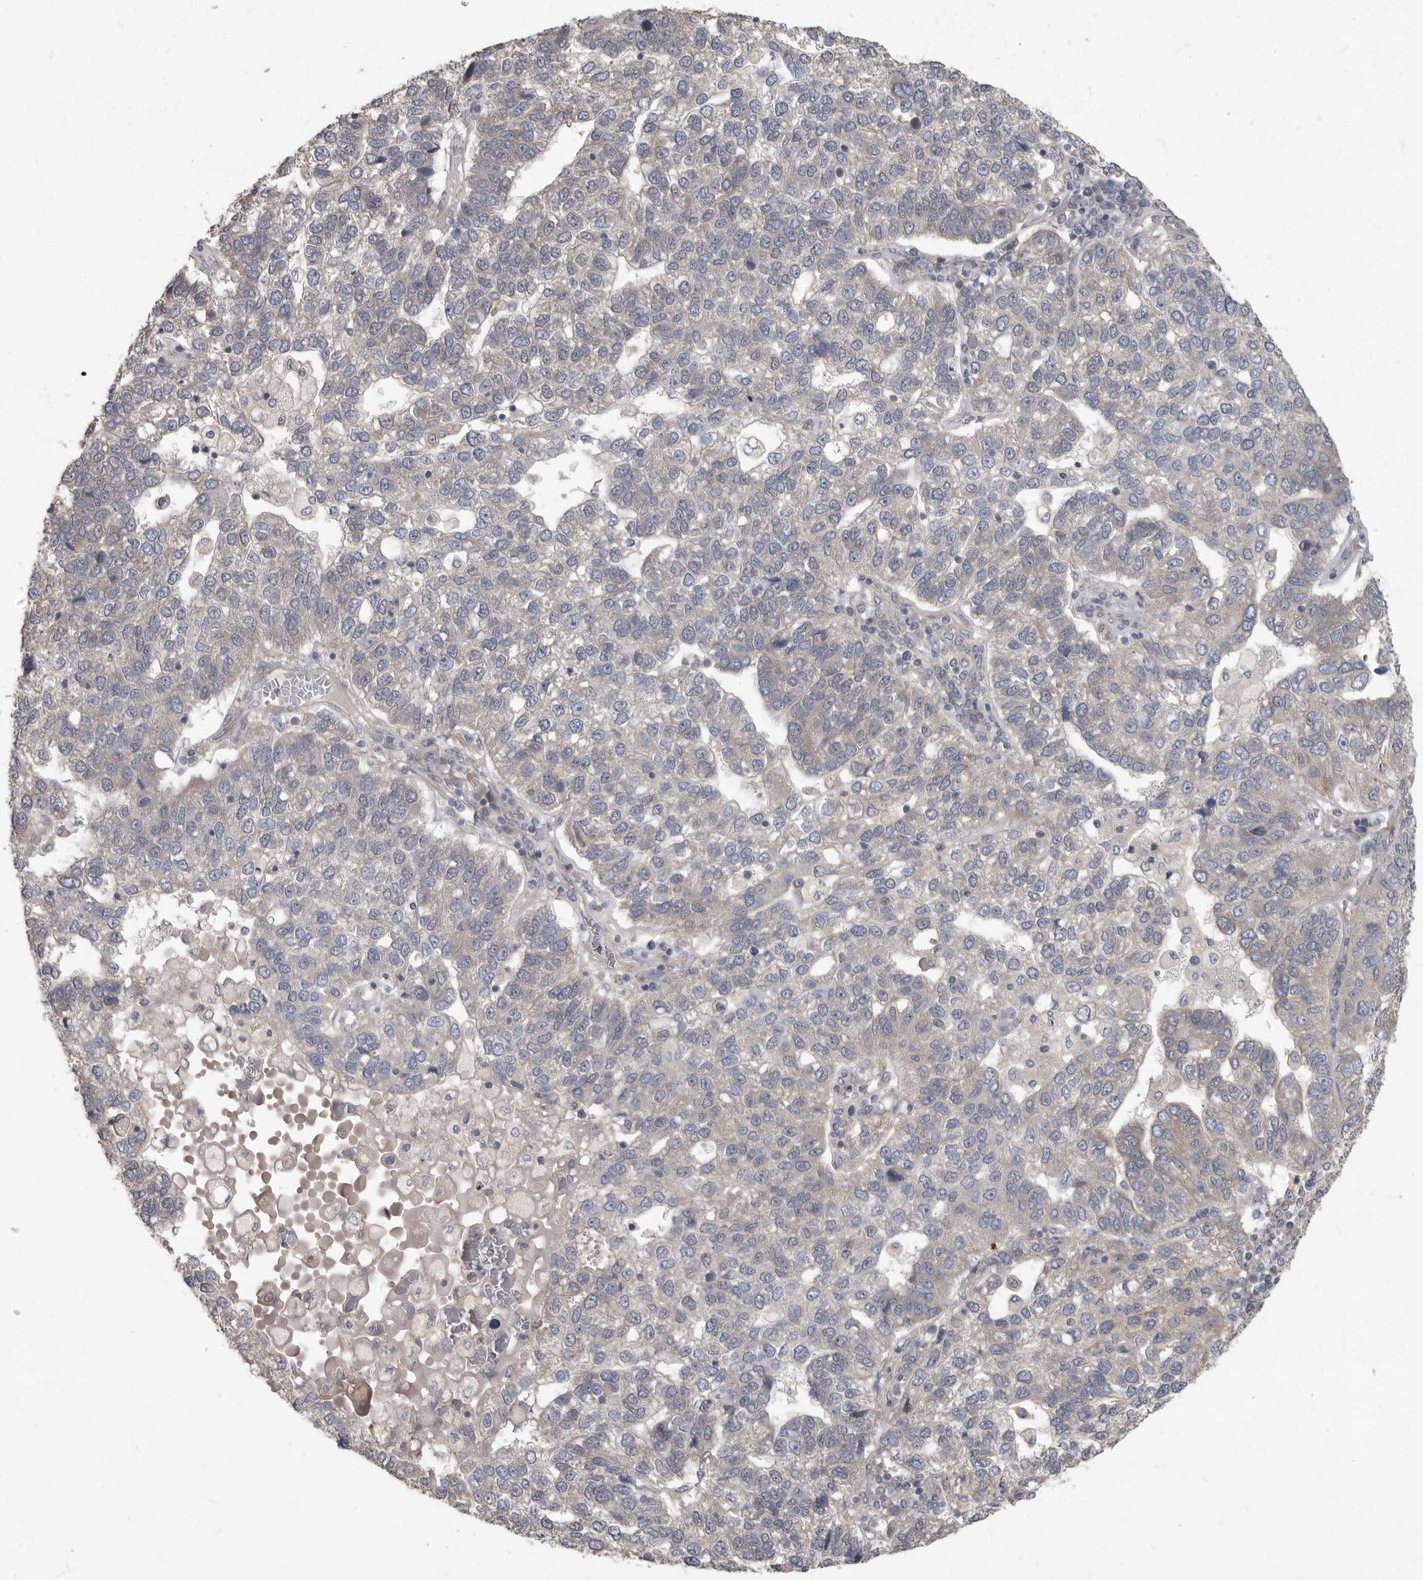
{"staining": {"intensity": "negative", "quantity": "none", "location": "none"}, "tissue": "pancreatic cancer", "cell_type": "Tumor cells", "image_type": "cancer", "snomed": [{"axis": "morphology", "description": "Adenocarcinoma, NOS"}, {"axis": "topography", "description": "Pancreas"}], "caption": "A histopathology image of human pancreatic cancer is negative for staining in tumor cells.", "gene": "PDK1", "patient": {"sex": "female", "age": 61}}